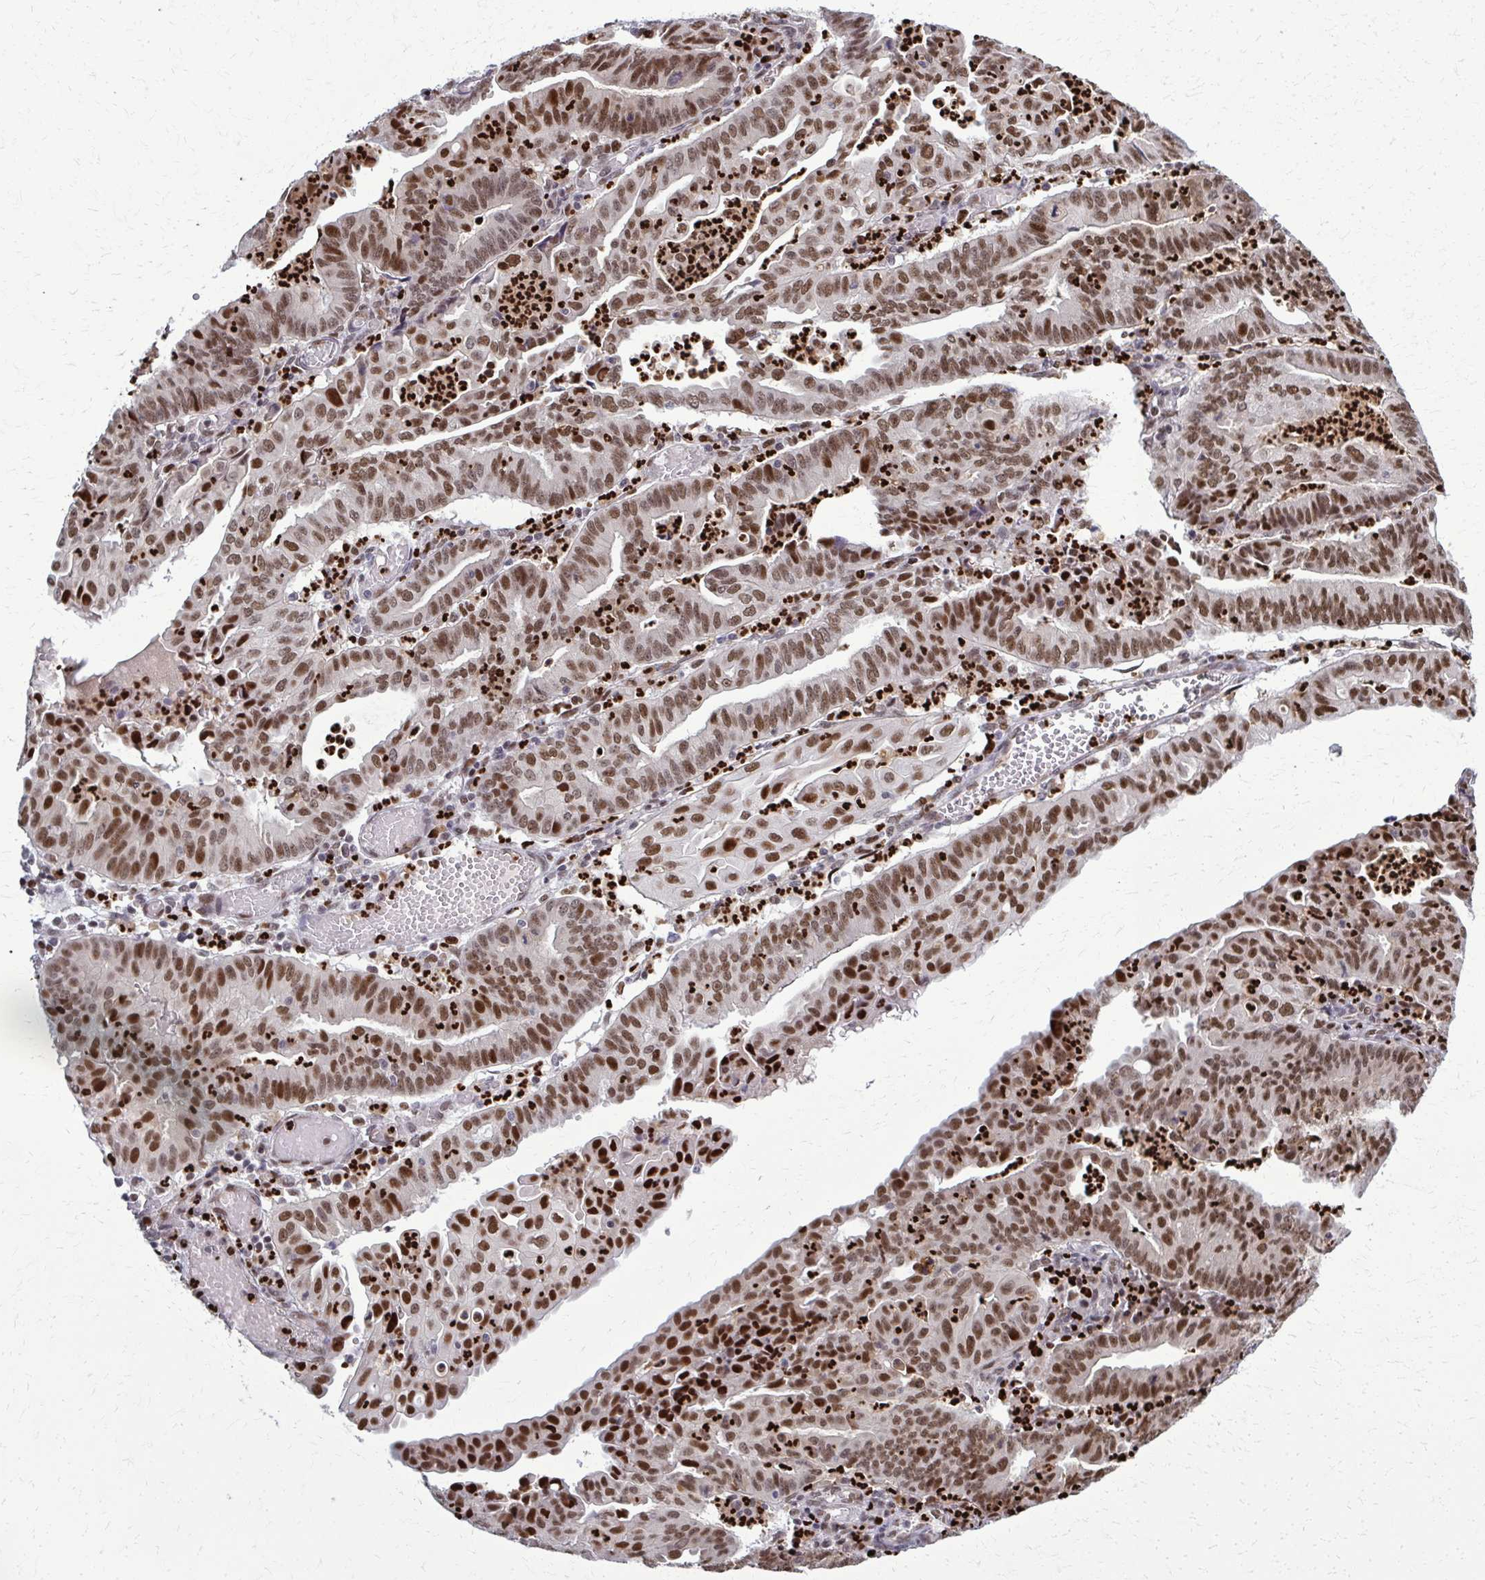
{"staining": {"intensity": "moderate", "quantity": ">75%", "location": "nuclear"}, "tissue": "endometrial cancer", "cell_type": "Tumor cells", "image_type": "cancer", "snomed": [{"axis": "morphology", "description": "Adenocarcinoma, NOS"}, {"axis": "topography", "description": "Endometrium"}], "caption": "Protein positivity by IHC exhibits moderate nuclear staining in about >75% of tumor cells in adenocarcinoma (endometrial). (DAB (3,3'-diaminobenzidine) IHC with brightfield microscopy, high magnification).", "gene": "ZNF559", "patient": {"sex": "female", "age": 60}}